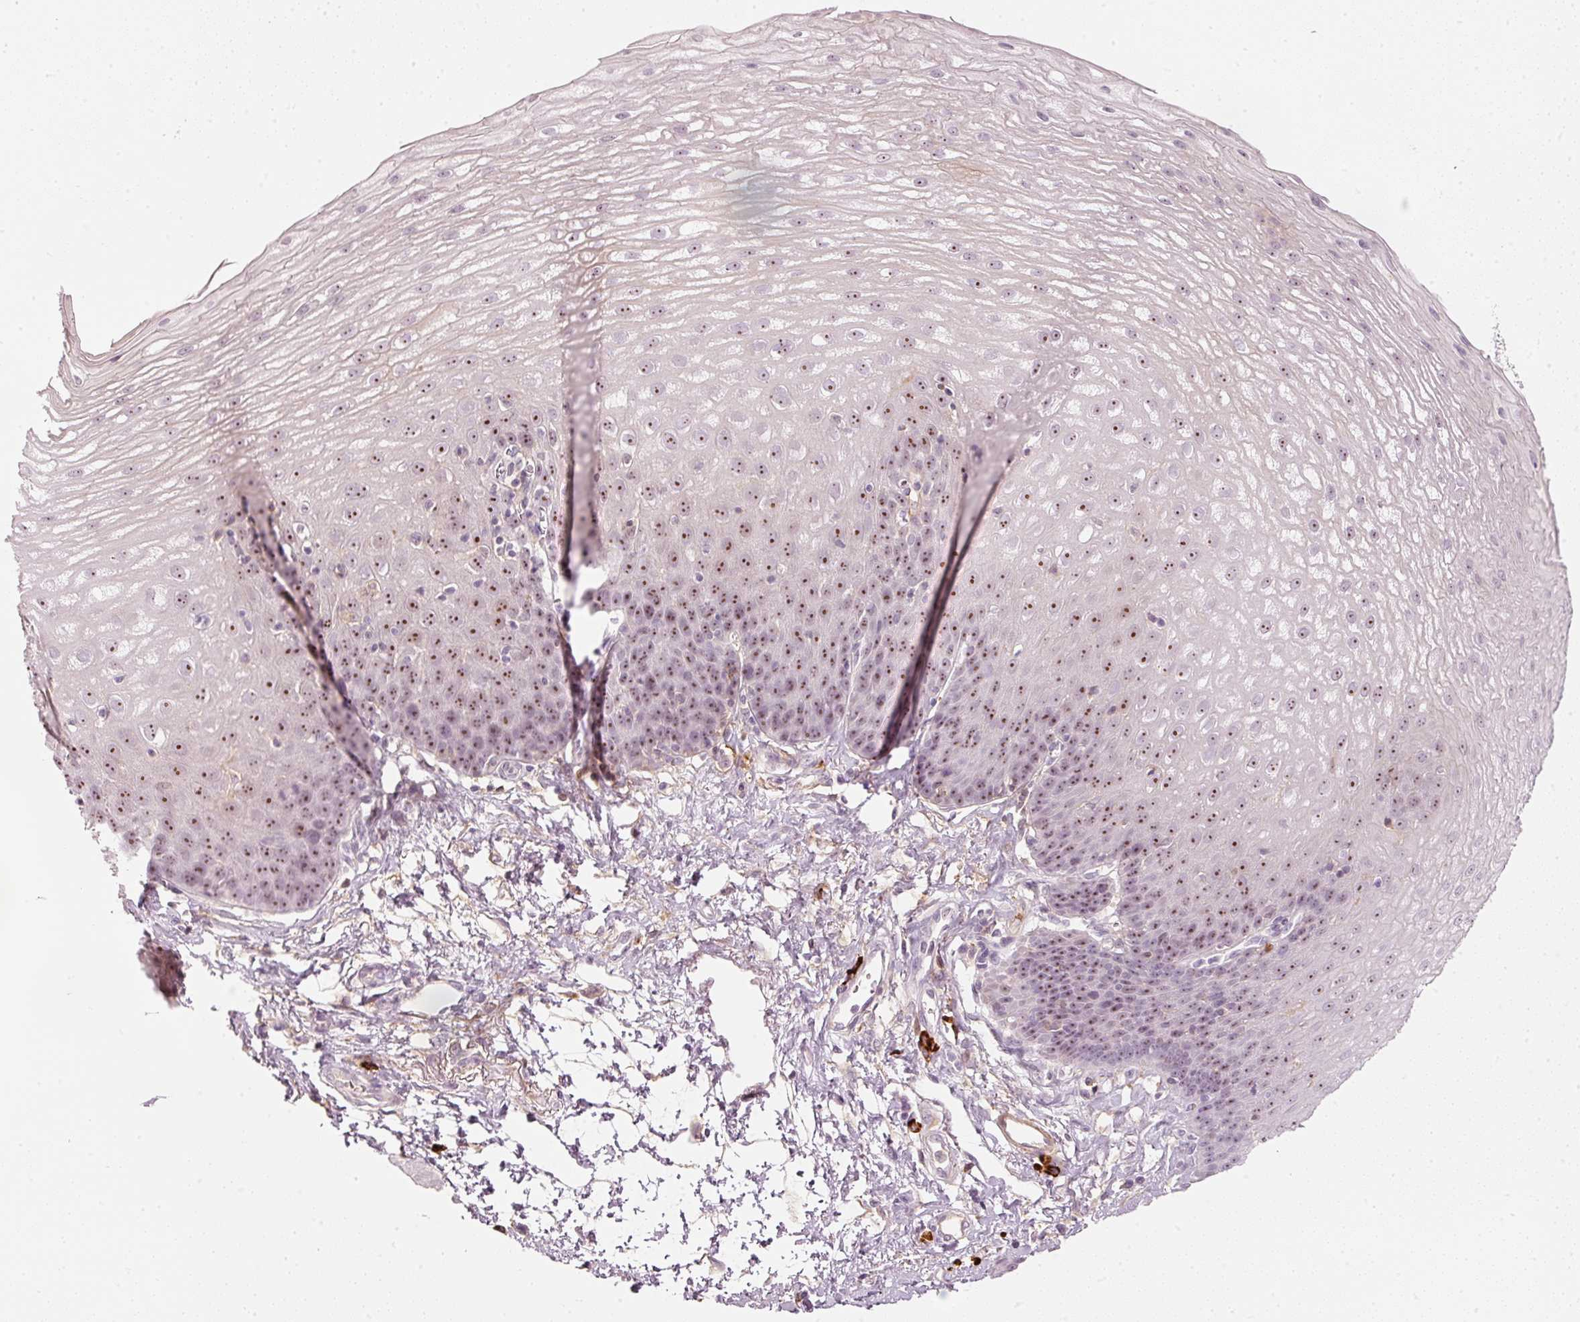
{"staining": {"intensity": "moderate", "quantity": ">75%", "location": "cytoplasmic/membranous,nuclear"}, "tissue": "esophagus", "cell_type": "Squamous epithelial cells", "image_type": "normal", "snomed": [{"axis": "morphology", "description": "Normal tissue, NOS"}, {"axis": "topography", "description": "Esophagus"}], "caption": "The micrograph shows a brown stain indicating the presence of a protein in the cytoplasmic/membranous,nuclear of squamous epithelial cells in esophagus. (Stains: DAB (3,3'-diaminobenzidine) in brown, nuclei in blue, Microscopy: brightfield microscopy at high magnification).", "gene": "VCAM1", "patient": {"sex": "female", "age": 81}}